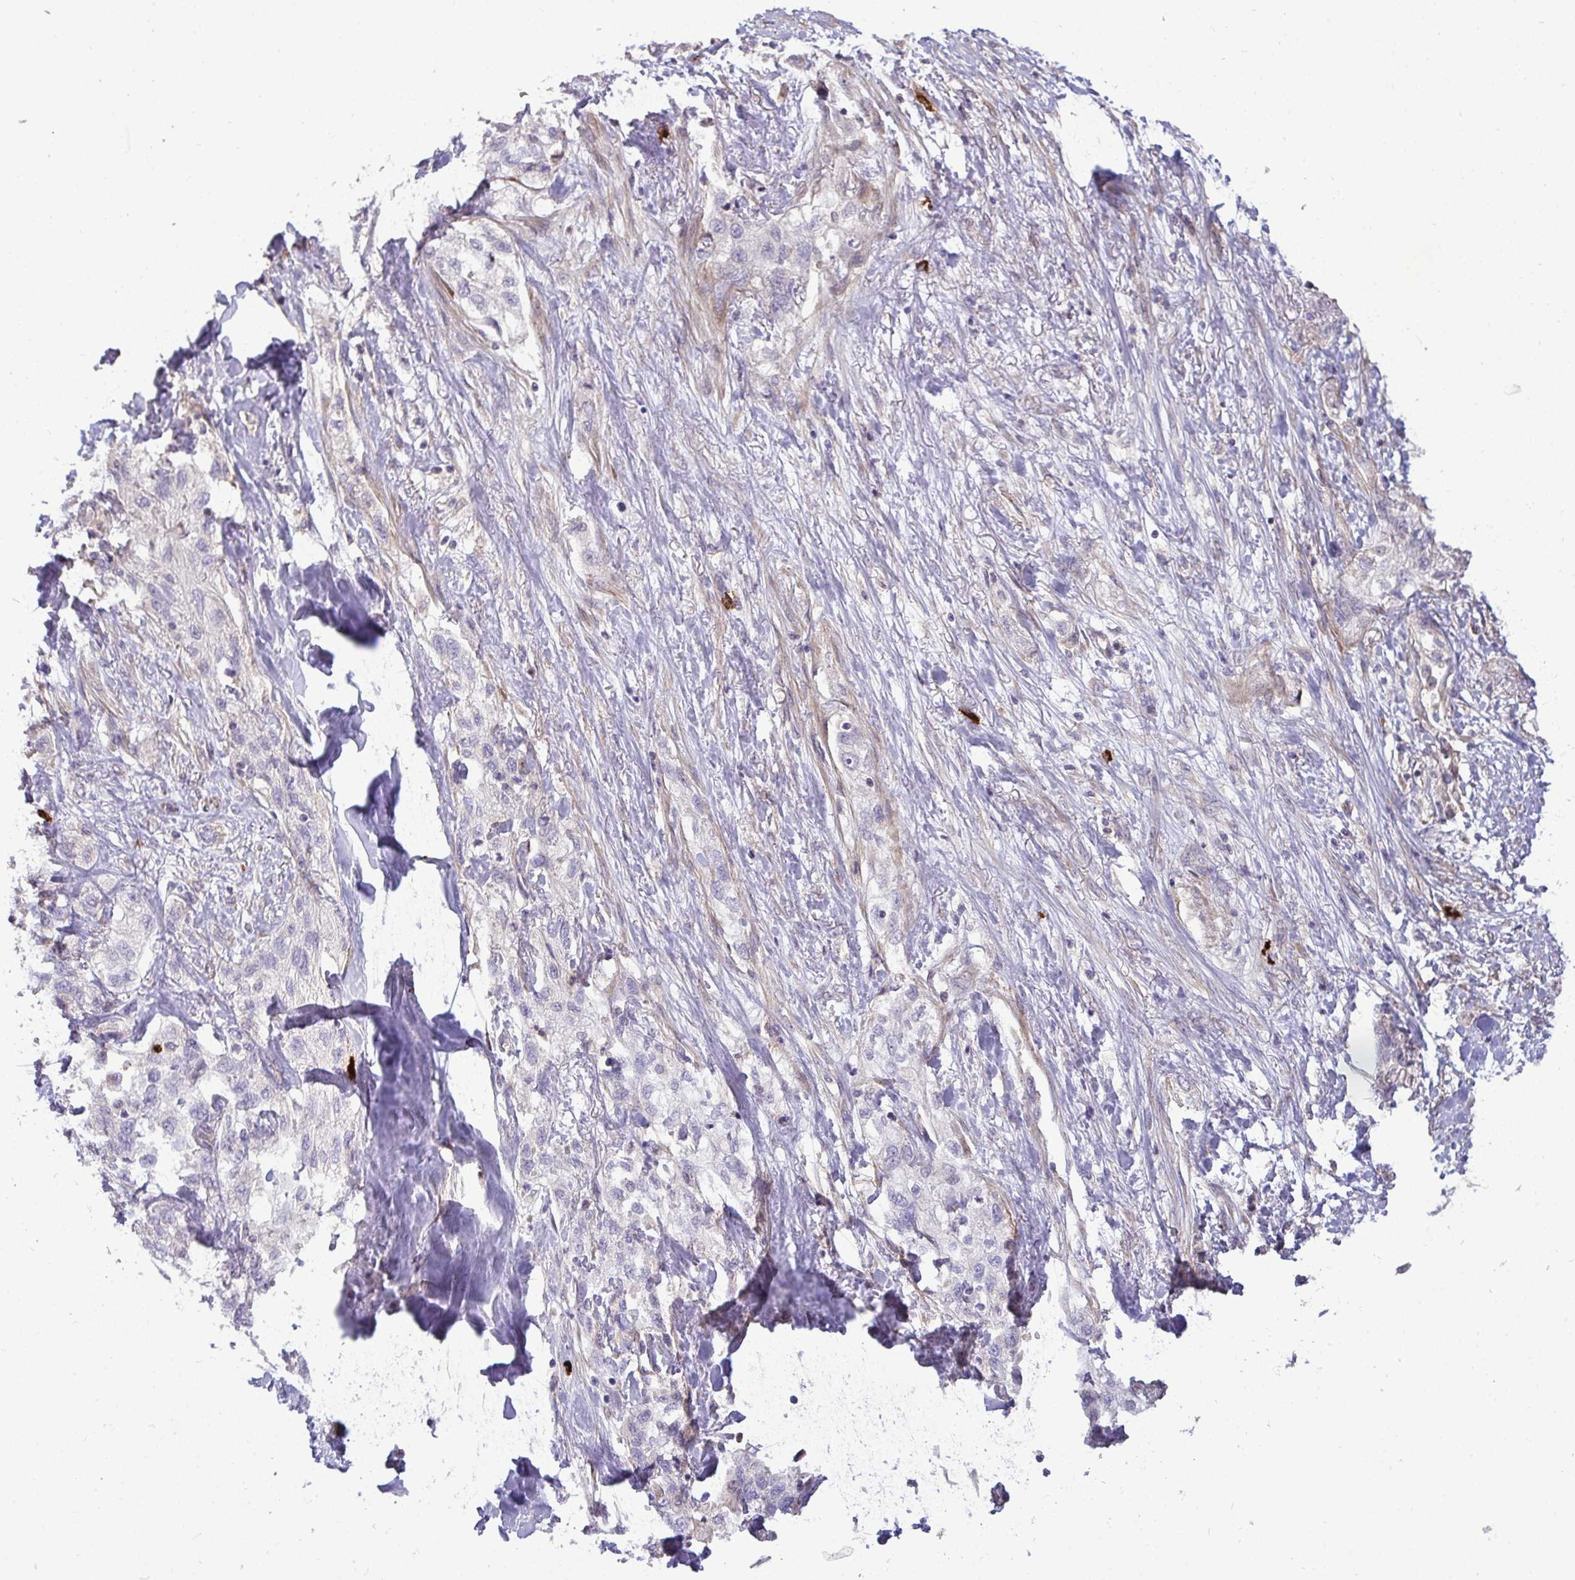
{"staining": {"intensity": "negative", "quantity": "none", "location": "none"}, "tissue": "skin cancer", "cell_type": "Tumor cells", "image_type": "cancer", "snomed": [{"axis": "morphology", "description": "Squamous cell carcinoma, NOS"}, {"axis": "topography", "description": "Skin"}, {"axis": "topography", "description": "Vulva"}], "caption": "This is a image of IHC staining of skin cancer, which shows no staining in tumor cells.", "gene": "SH2D1B", "patient": {"sex": "female", "age": 86}}